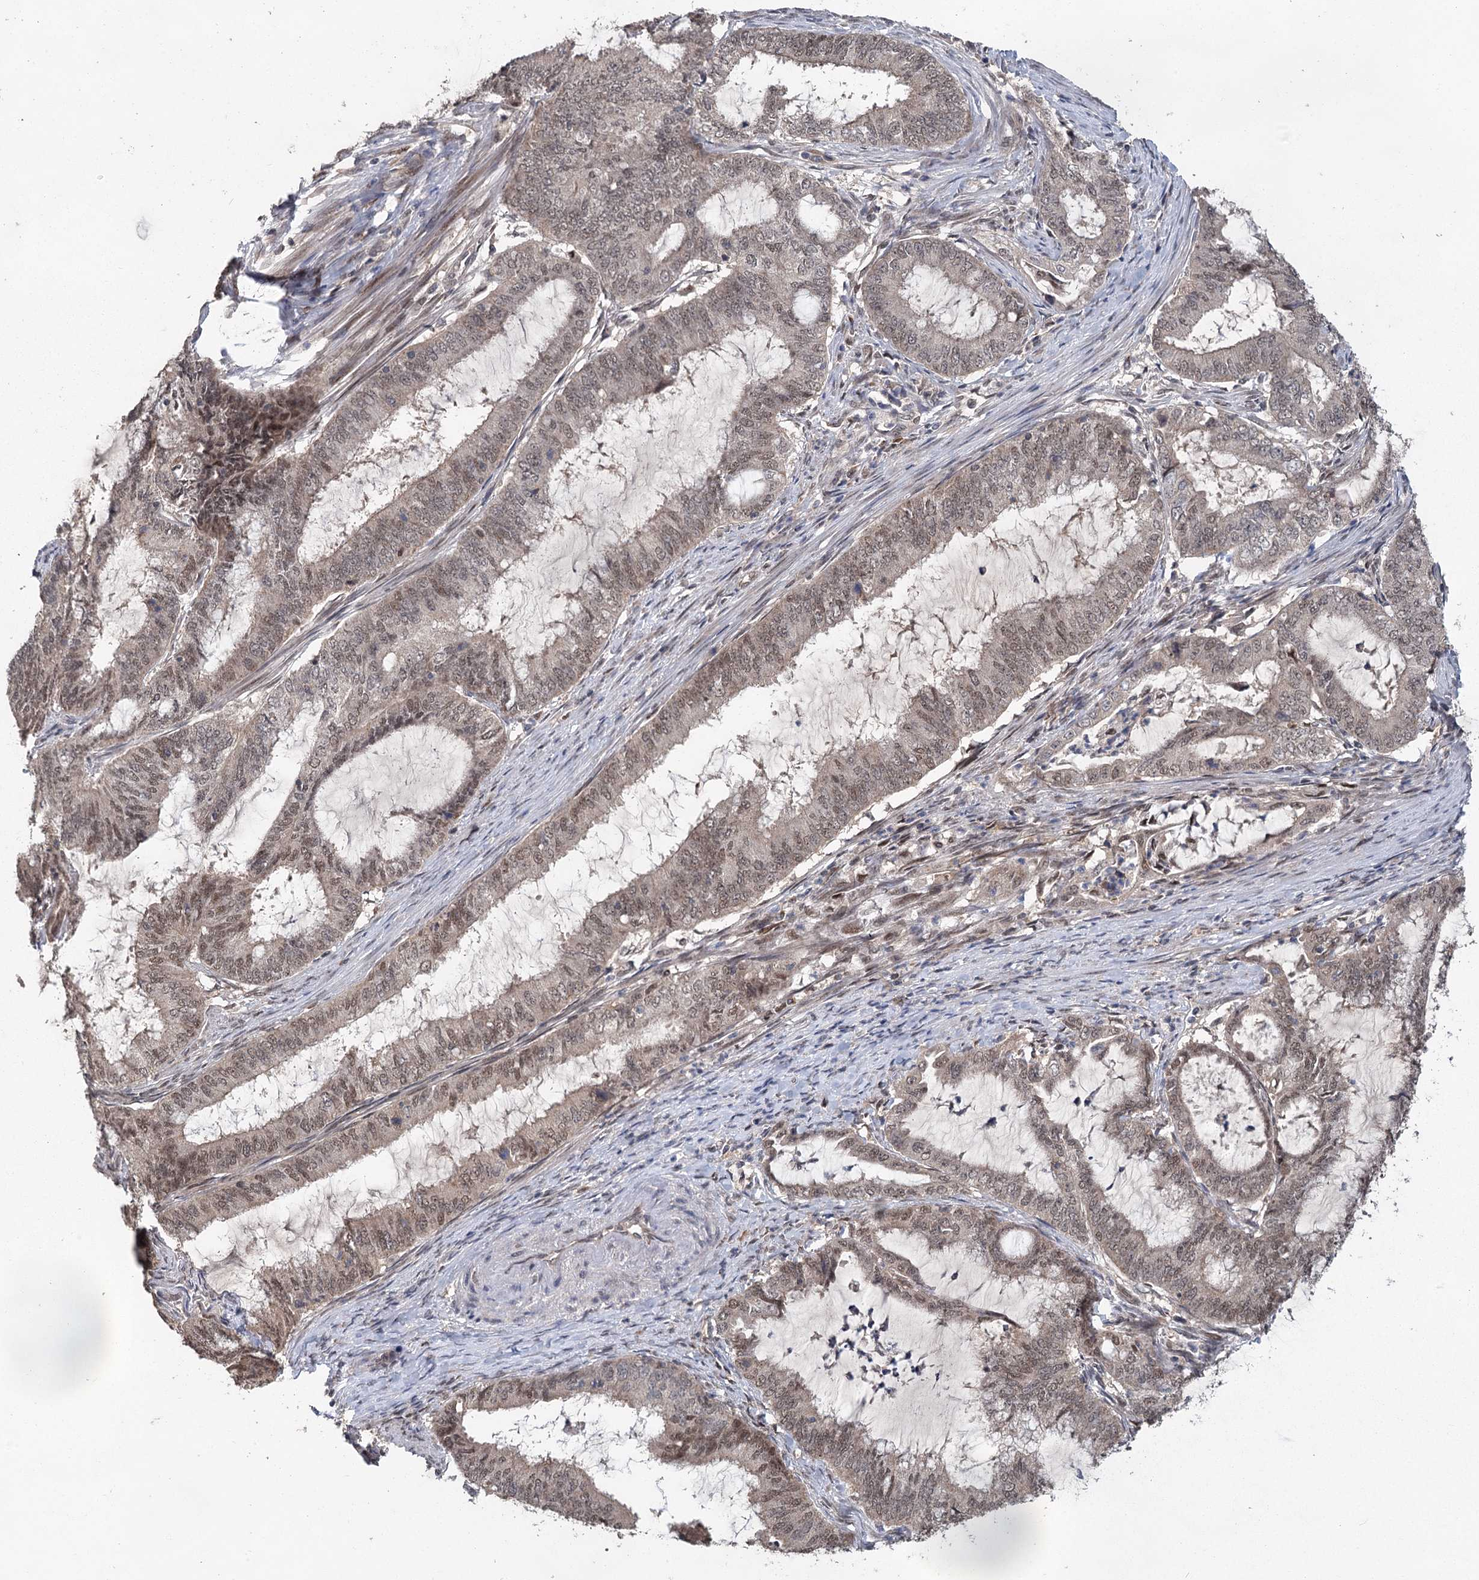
{"staining": {"intensity": "weak", "quantity": "25%-75%", "location": "nuclear"}, "tissue": "endometrial cancer", "cell_type": "Tumor cells", "image_type": "cancer", "snomed": [{"axis": "morphology", "description": "Adenocarcinoma, NOS"}, {"axis": "topography", "description": "Endometrium"}], "caption": "This histopathology image reveals endometrial cancer stained with immunohistochemistry (IHC) to label a protein in brown. The nuclear of tumor cells show weak positivity for the protein. Nuclei are counter-stained blue.", "gene": "MYG1", "patient": {"sex": "female", "age": 51}}